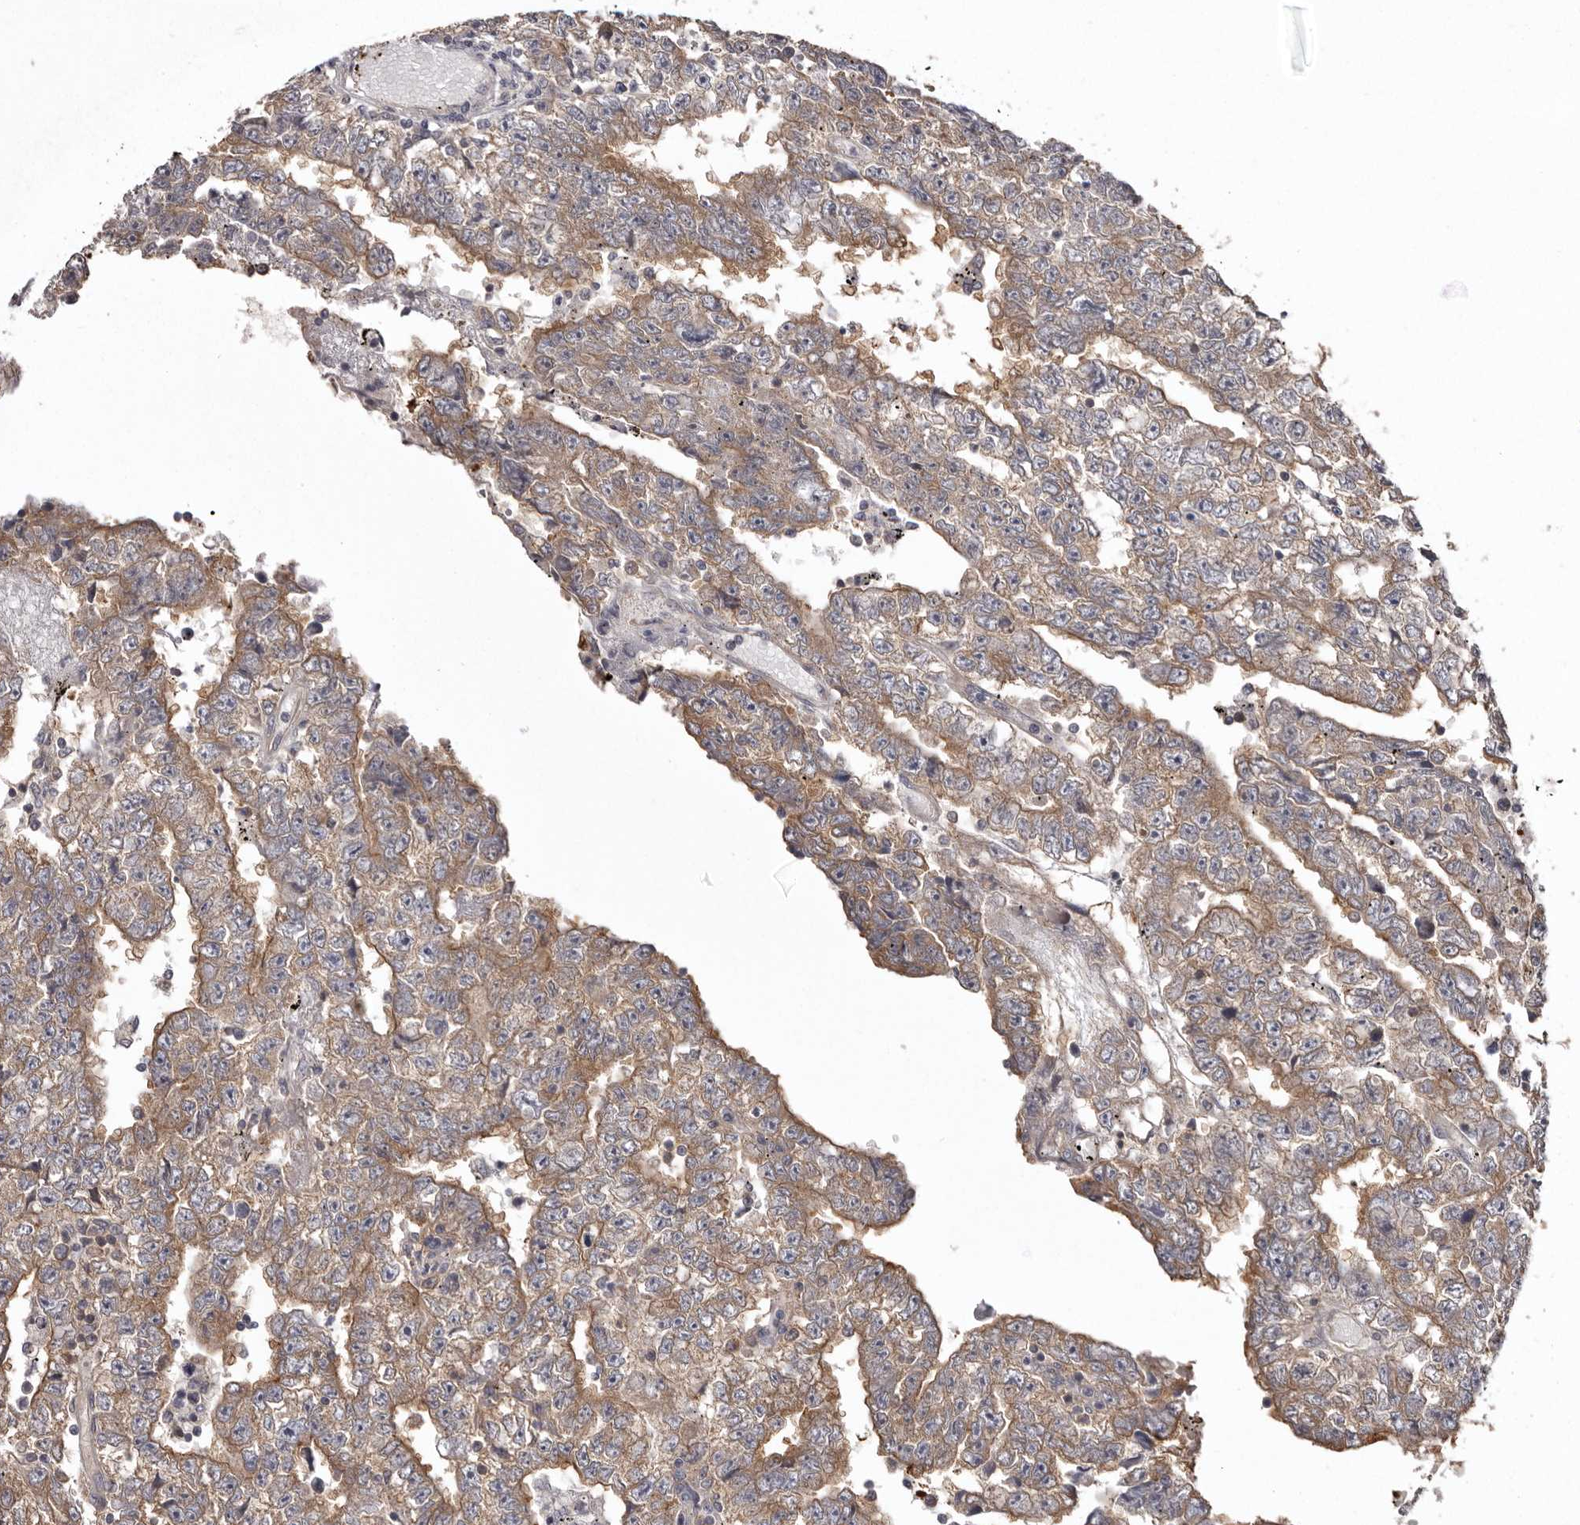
{"staining": {"intensity": "moderate", "quantity": ">75%", "location": "cytoplasmic/membranous"}, "tissue": "testis cancer", "cell_type": "Tumor cells", "image_type": "cancer", "snomed": [{"axis": "morphology", "description": "Carcinoma, Embryonal, NOS"}, {"axis": "topography", "description": "Testis"}], "caption": "Moderate cytoplasmic/membranous protein positivity is identified in about >75% of tumor cells in testis embryonal carcinoma.", "gene": "DARS1", "patient": {"sex": "male", "age": 25}}